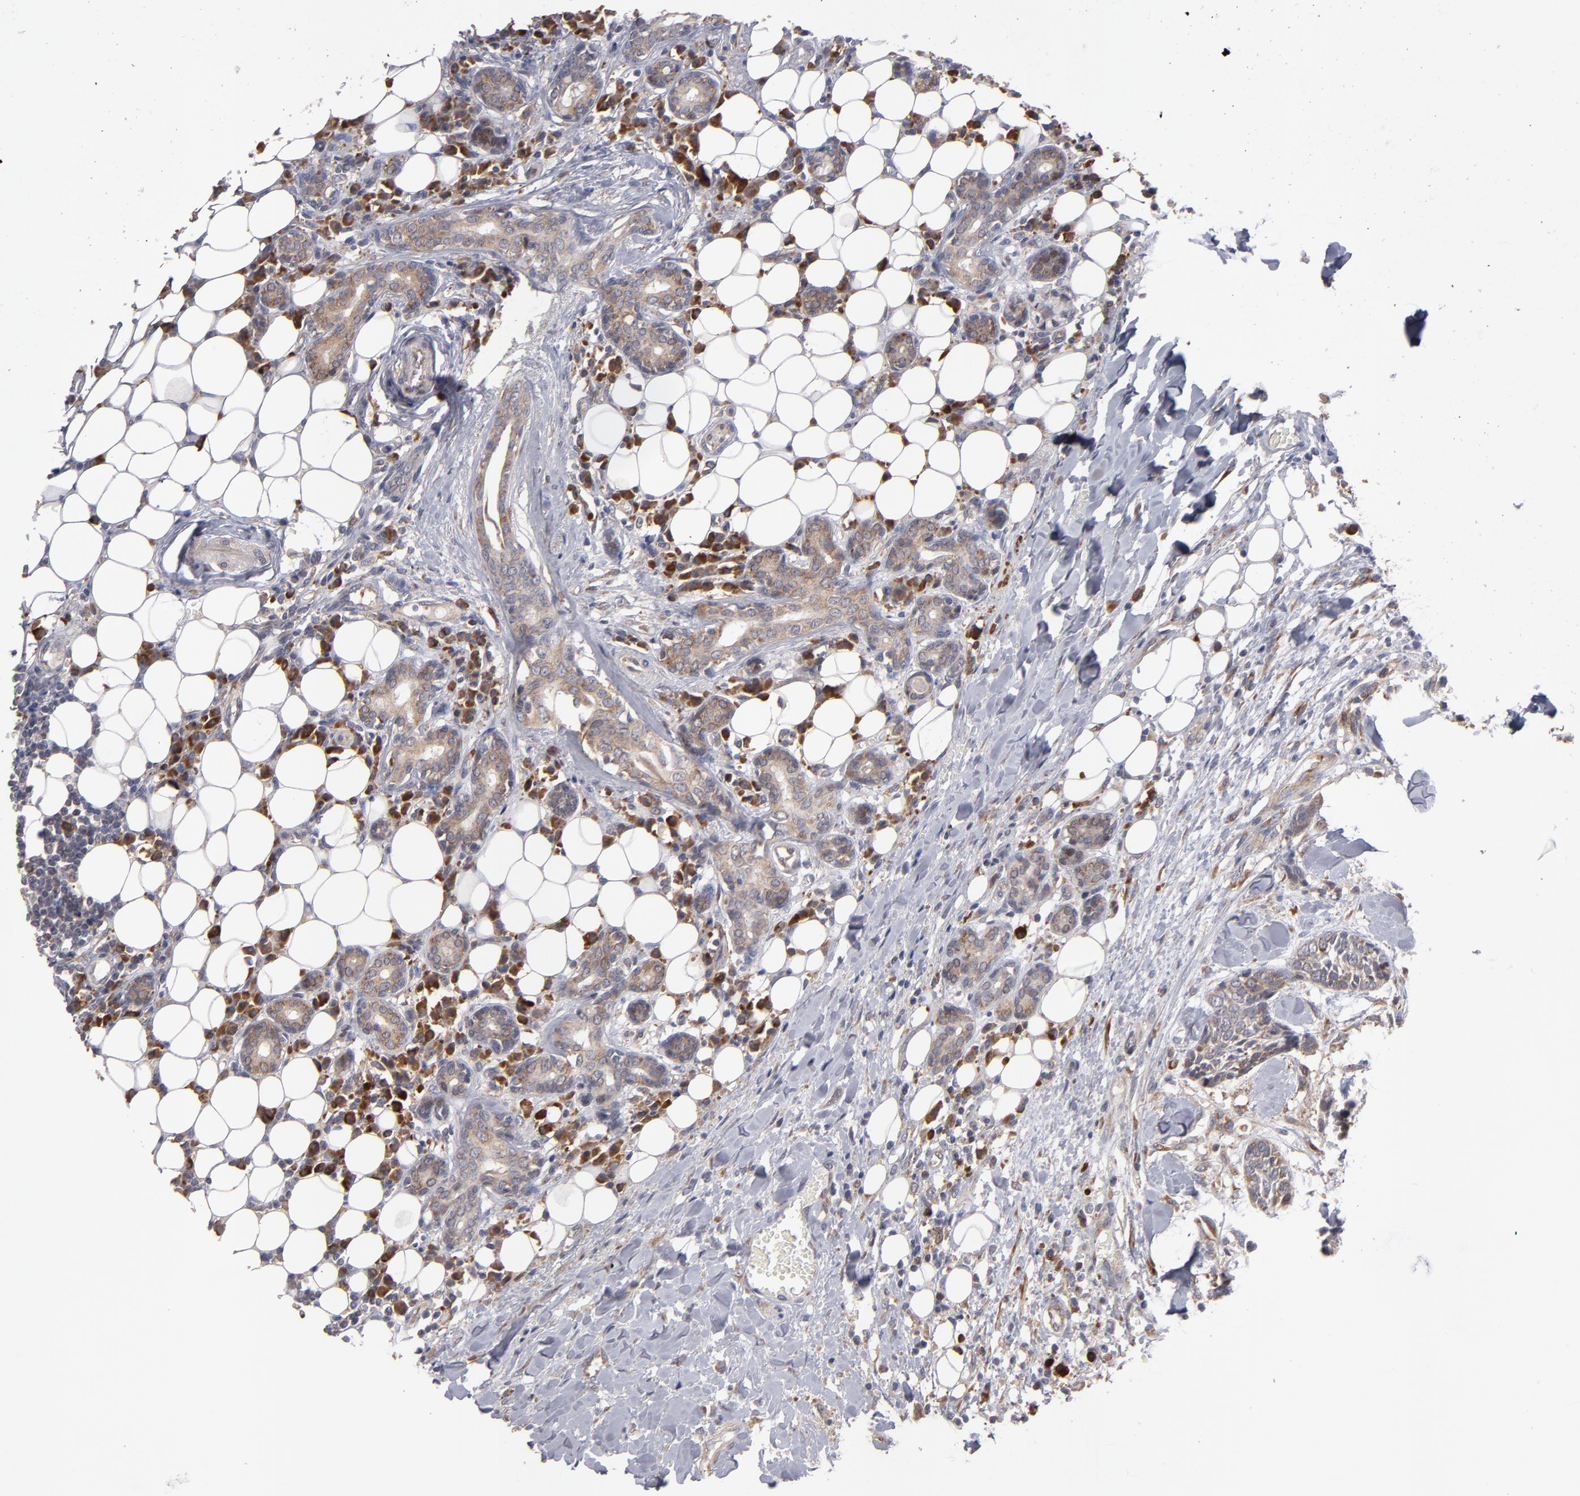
{"staining": {"intensity": "moderate", "quantity": ">75%", "location": "cytoplasmic/membranous"}, "tissue": "head and neck cancer", "cell_type": "Tumor cells", "image_type": "cancer", "snomed": [{"axis": "morphology", "description": "Squamous cell carcinoma, NOS"}, {"axis": "topography", "description": "Salivary gland"}, {"axis": "topography", "description": "Head-Neck"}], "caption": "There is medium levels of moderate cytoplasmic/membranous staining in tumor cells of head and neck squamous cell carcinoma, as demonstrated by immunohistochemical staining (brown color).", "gene": "SND1", "patient": {"sex": "male", "age": 70}}